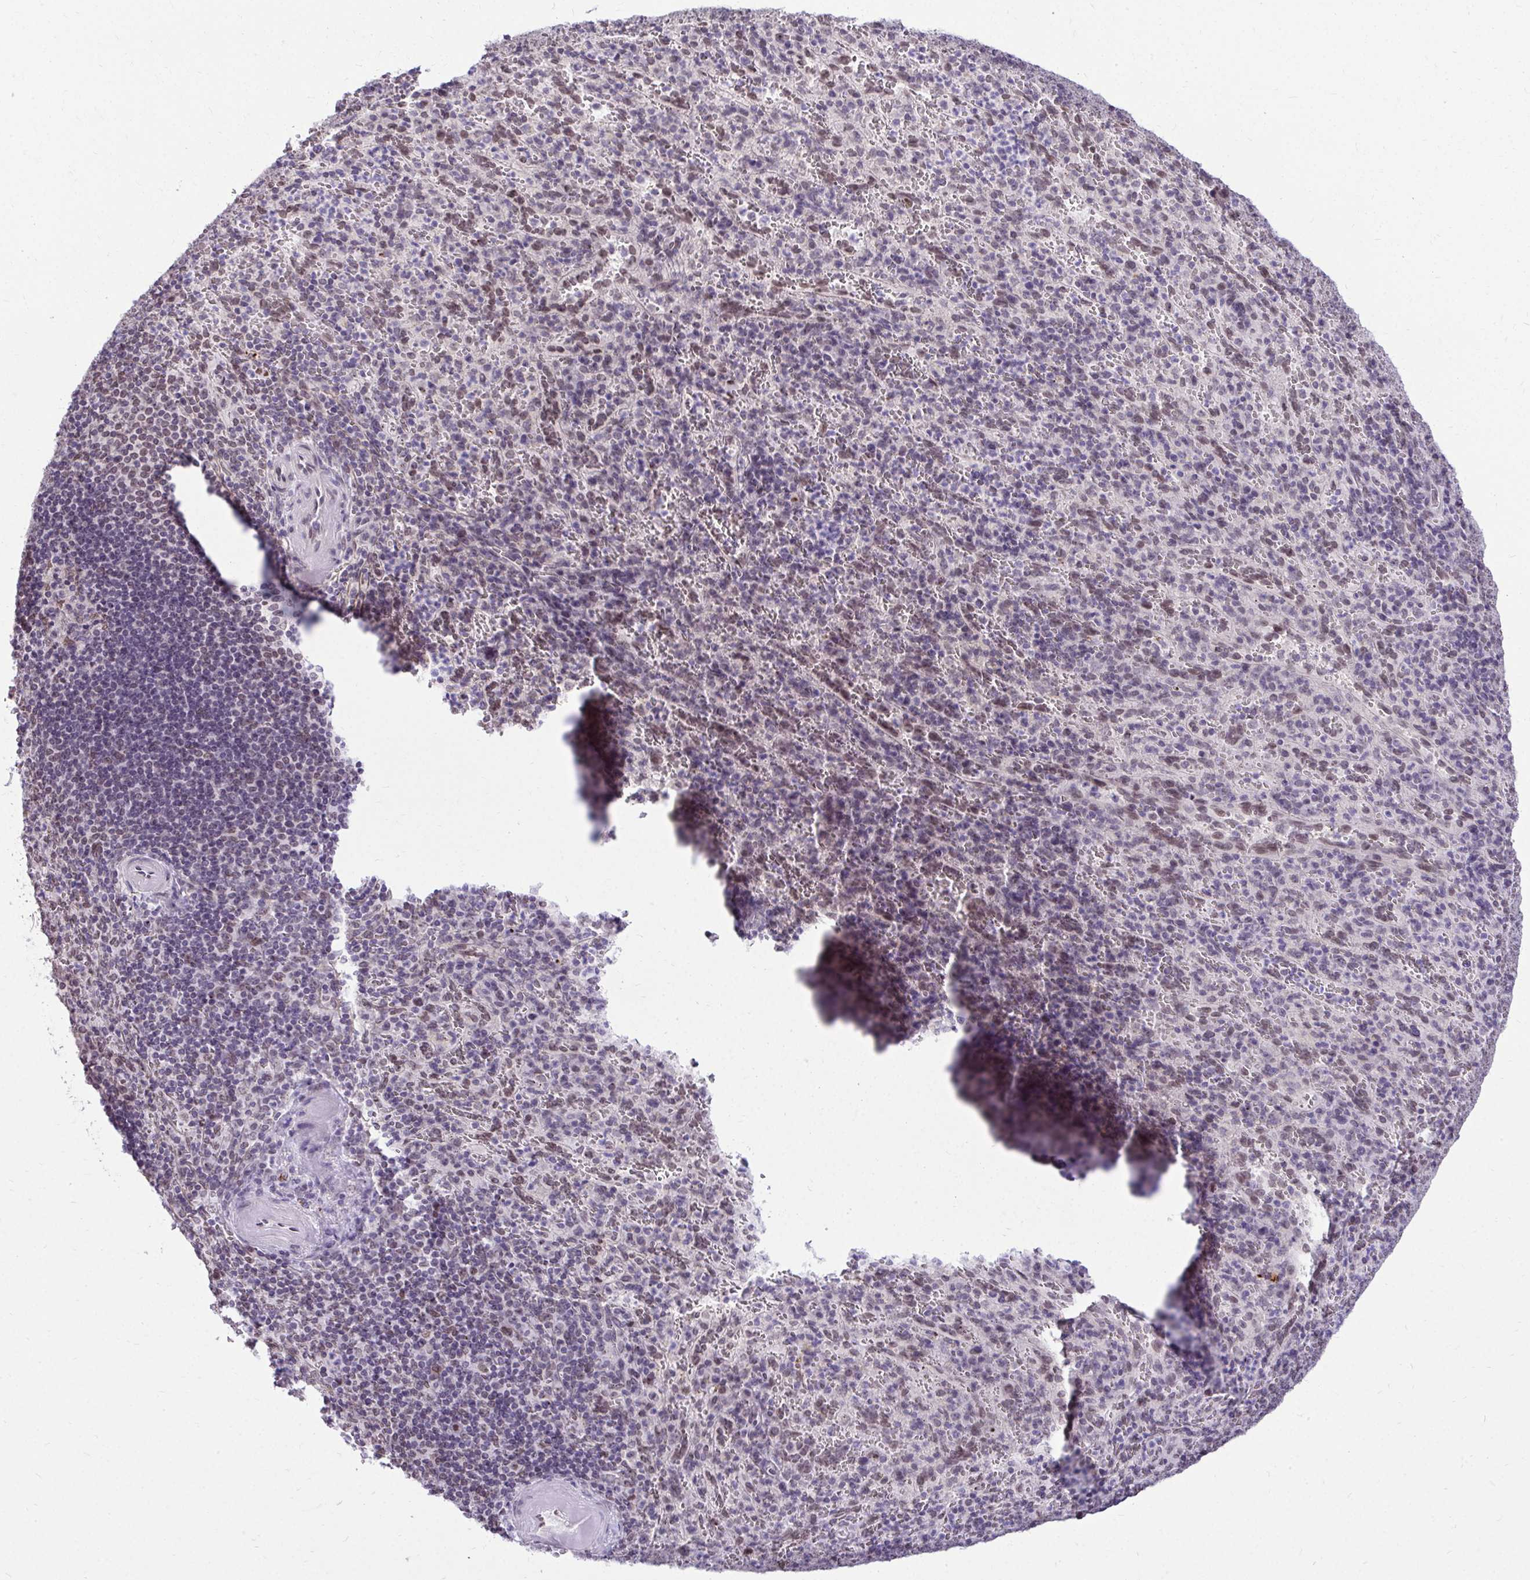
{"staining": {"intensity": "weak", "quantity": "<25%", "location": "nuclear"}, "tissue": "spleen", "cell_type": "Cells in red pulp", "image_type": "normal", "snomed": [{"axis": "morphology", "description": "Normal tissue, NOS"}, {"axis": "topography", "description": "Spleen"}], "caption": "This is an IHC photomicrograph of benign spleen. There is no staining in cells in red pulp.", "gene": "BANF1", "patient": {"sex": "male", "age": 57}}